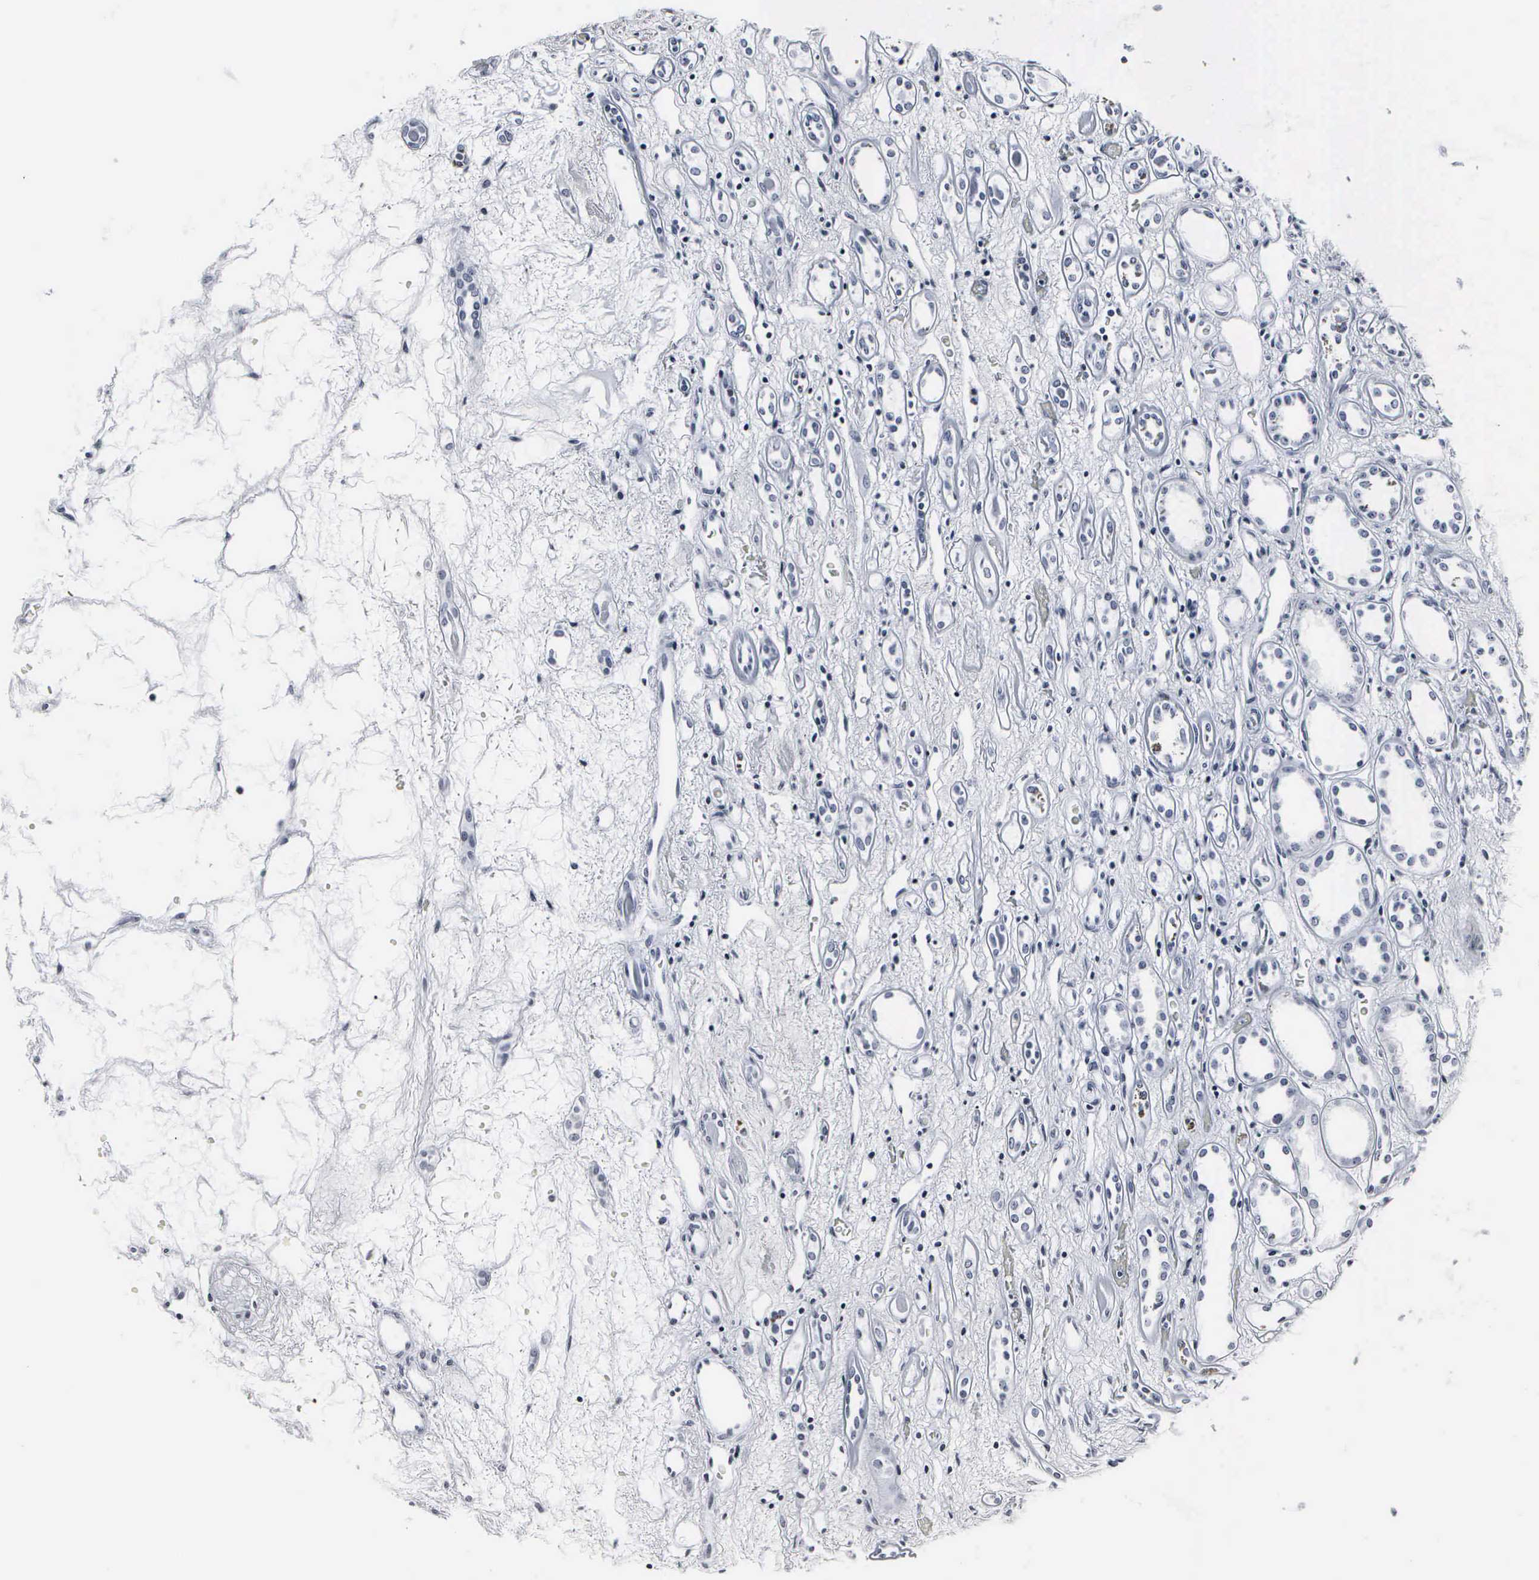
{"staining": {"intensity": "negative", "quantity": "none", "location": "none"}, "tissue": "renal cancer", "cell_type": "Tumor cells", "image_type": "cancer", "snomed": [{"axis": "morphology", "description": "Adenocarcinoma, NOS"}, {"axis": "topography", "description": "Kidney"}], "caption": "High power microscopy micrograph of an immunohistochemistry image of renal adenocarcinoma, revealing no significant positivity in tumor cells.", "gene": "DGCR2", "patient": {"sex": "female", "age": 60}}